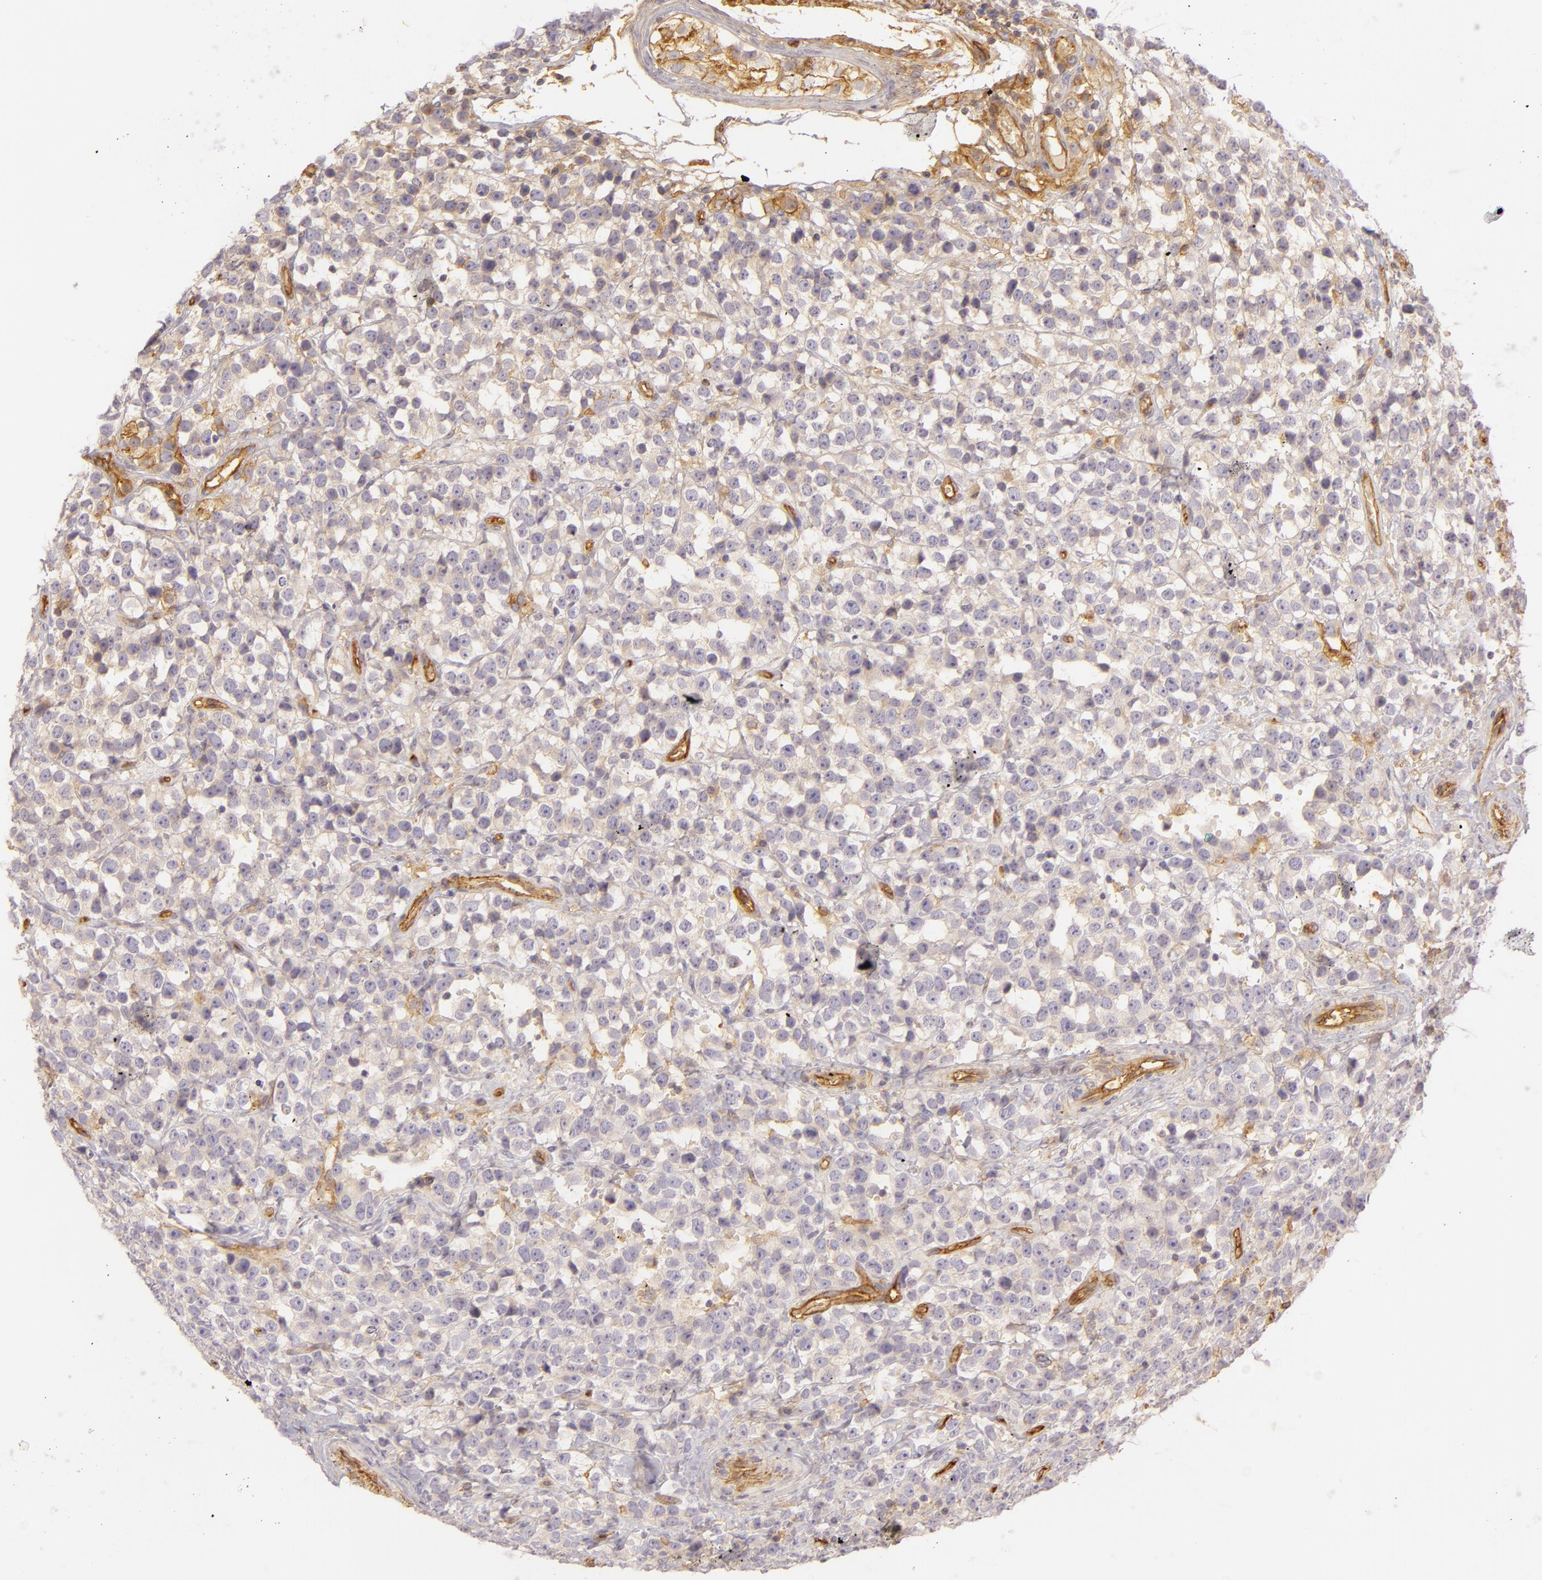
{"staining": {"intensity": "negative", "quantity": "none", "location": "none"}, "tissue": "testis cancer", "cell_type": "Tumor cells", "image_type": "cancer", "snomed": [{"axis": "morphology", "description": "Seminoma, NOS"}, {"axis": "topography", "description": "Testis"}], "caption": "High power microscopy micrograph of an IHC photomicrograph of testis cancer, revealing no significant positivity in tumor cells. The staining was performed using DAB to visualize the protein expression in brown, while the nuclei were stained in blue with hematoxylin (Magnification: 20x).", "gene": "CD59", "patient": {"sex": "male", "age": 25}}